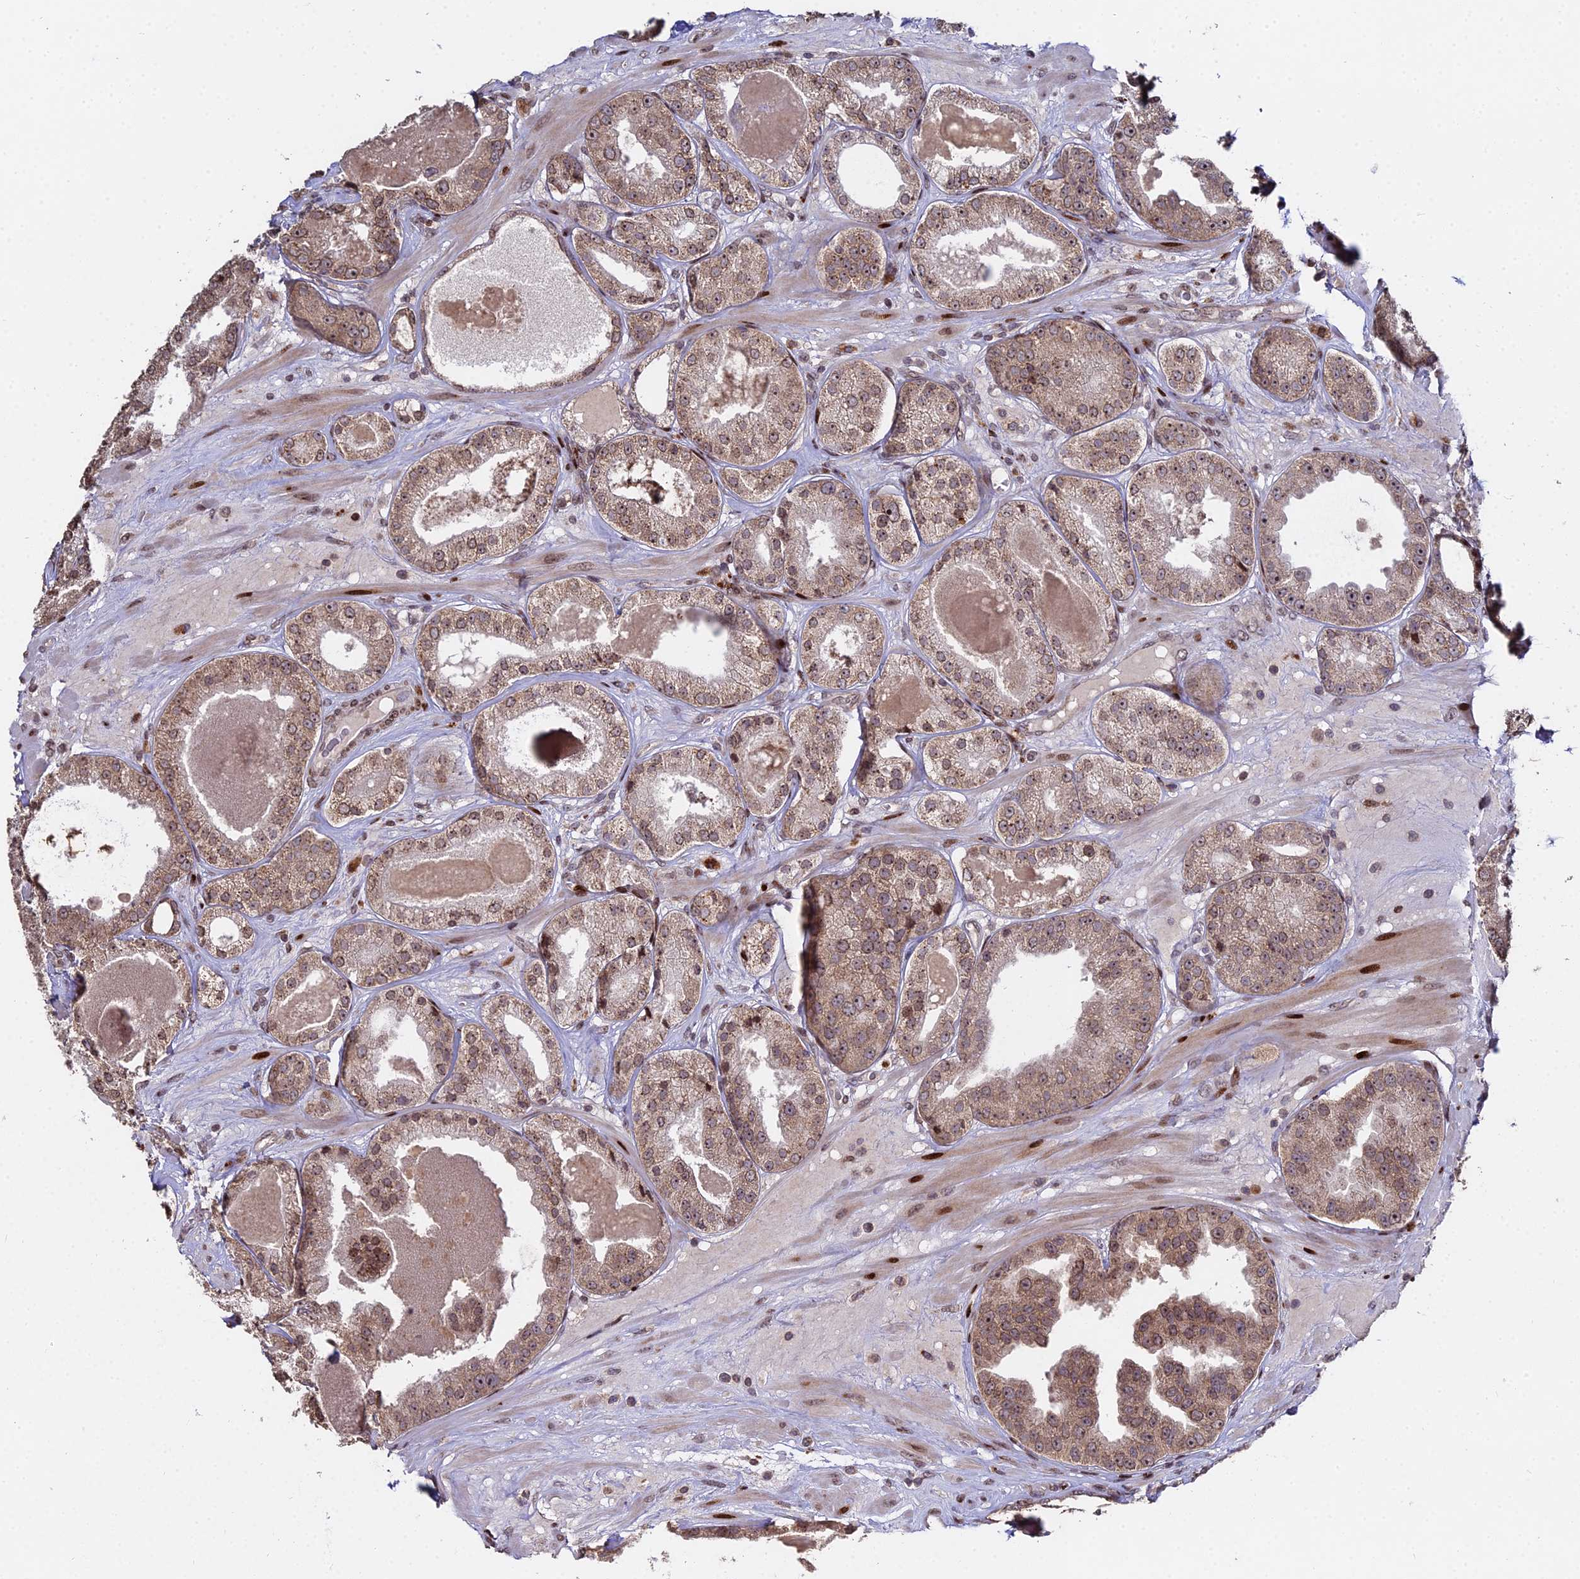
{"staining": {"intensity": "moderate", "quantity": ">75%", "location": "cytoplasmic/membranous,nuclear"}, "tissue": "prostate cancer", "cell_type": "Tumor cells", "image_type": "cancer", "snomed": [{"axis": "morphology", "description": "Adenocarcinoma, High grade"}, {"axis": "topography", "description": "Prostate"}], "caption": "The micrograph exhibits immunohistochemical staining of adenocarcinoma (high-grade) (prostate). There is moderate cytoplasmic/membranous and nuclear expression is identified in about >75% of tumor cells. The staining was performed using DAB (3,3'-diaminobenzidine), with brown indicating positive protein expression. Nuclei are stained blue with hematoxylin.", "gene": "RBMS2", "patient": {"sex": "male", "age": 63}}